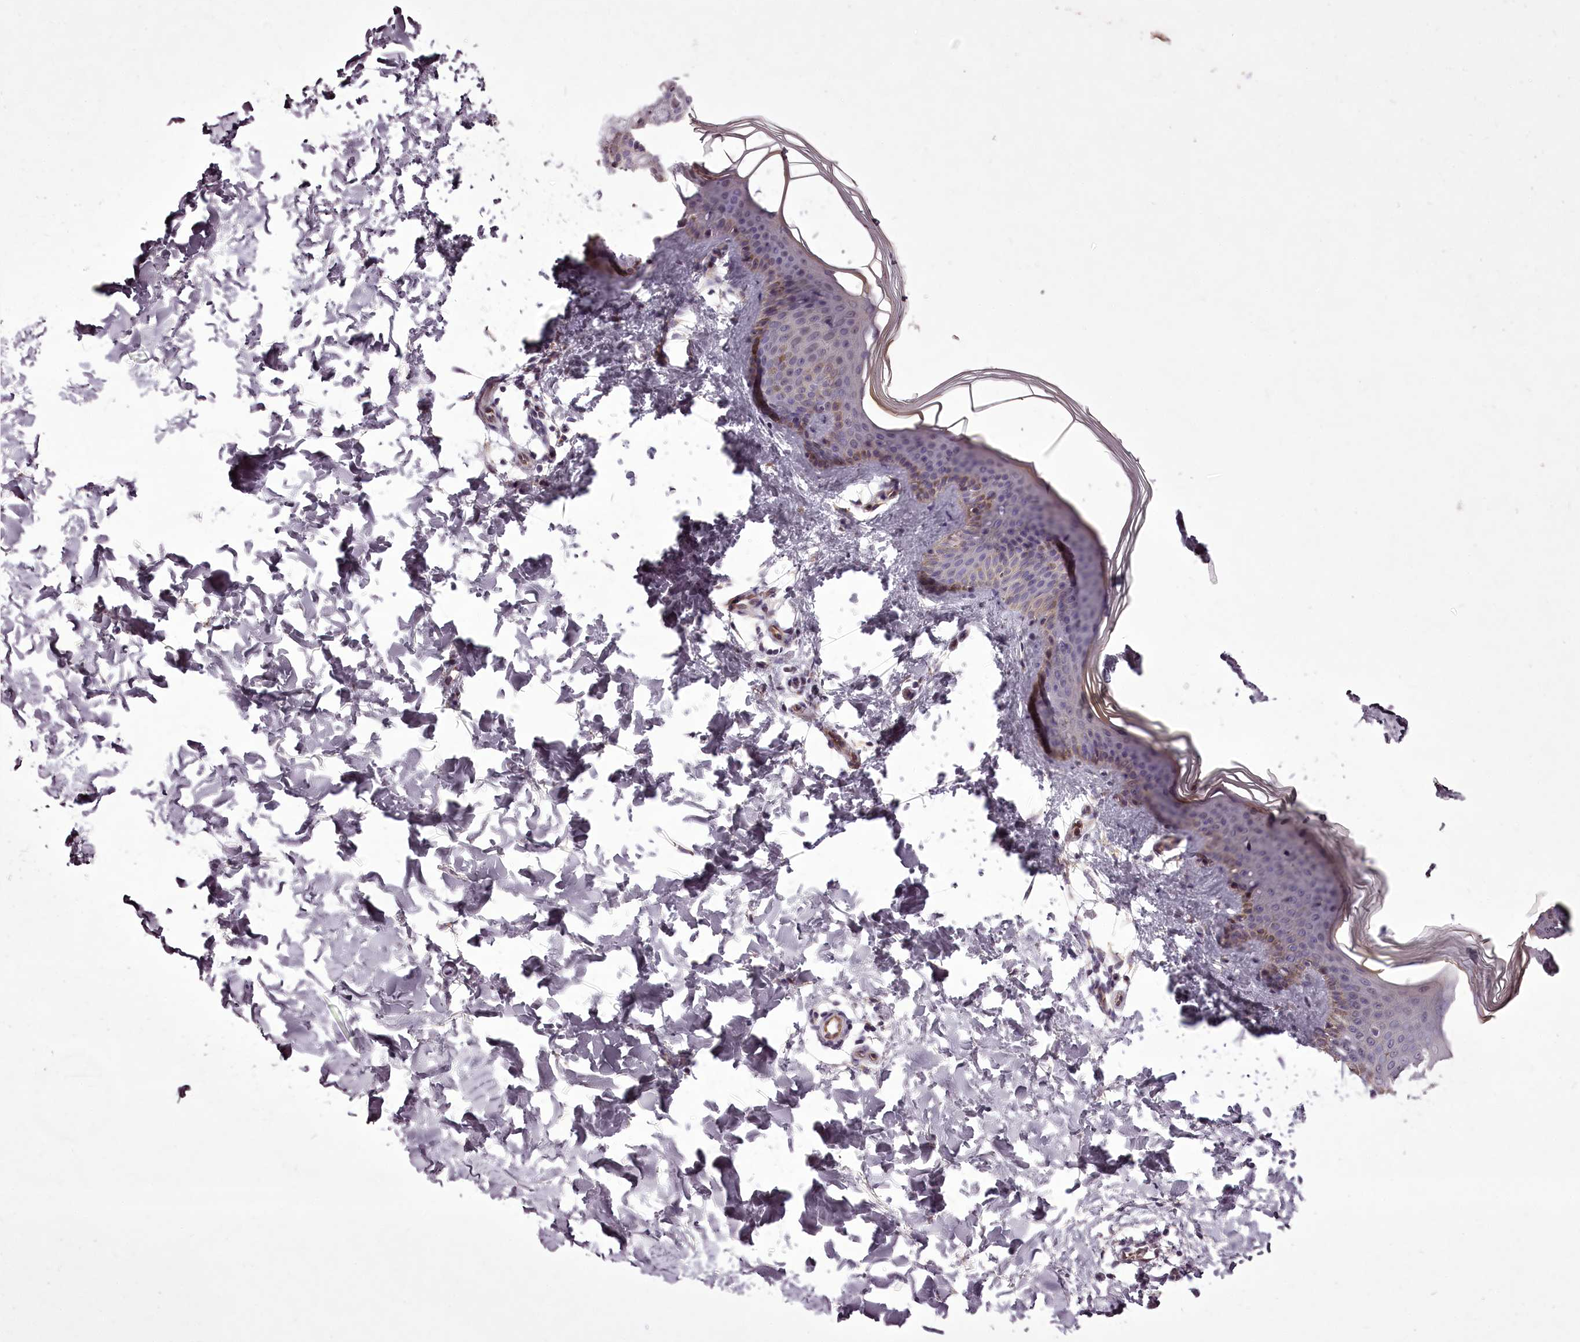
{"staining": {"intensity": "negative", "quantity": "none", "location": "none"}, "tissue": "skin", "cell_type": "Fibroblasts", "image_type": "normal", "snomed": [{"axis": "morphology", "description": "Normal tissue, NOS"}, {"axis": "topography", "description": "Skin"}], "caption": "High magnification brightfield microscopy of normal skin stained with DAB (3,3'-diaminobenzidine) (brown) and counterstained with hematoxylin (blue): fibroblasts show no significant positivity. Brightfield microscopy of immunohistochemistry stained with DAB (brown) and hematoxylin (blue), captured at high magnification.", "gene": "C1orf56", "patient": {"sex": "male", "age": 36}}